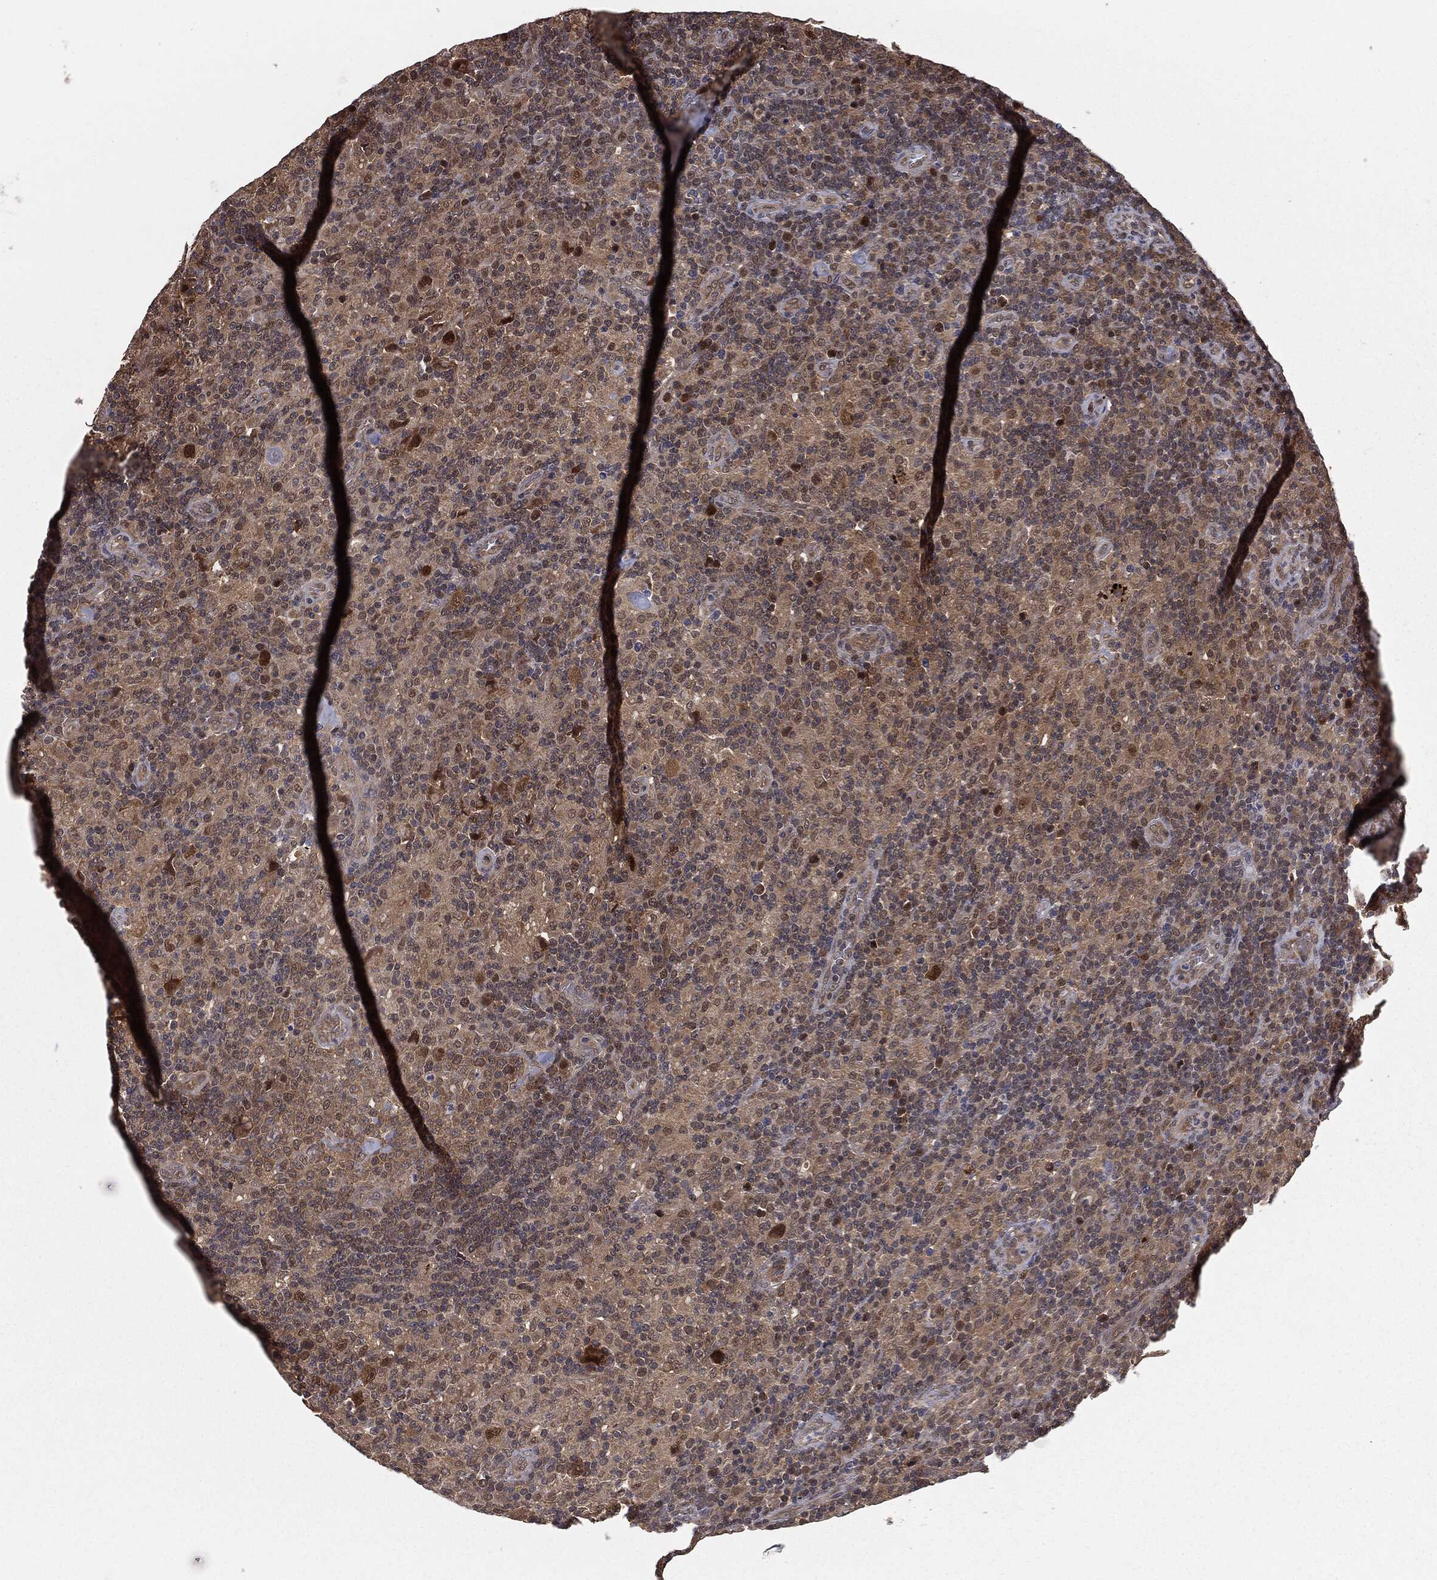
{"staining": {"intensity": "strong", "quantity": "25%-75%", "location": "cytoplasmic/membranous"}, "tissue": "lymphoma", "cell_type": "Tumor cells", "image_type": "cancer", "snomed": [{"axis": "morphology", "description": "Hodgkin's disease, NOS"}, {"axis": "topography", "description": "Lymph node"}], "caption": "IHC image of neoplastic tissue: human lymphoma stained using immunohistochemistry (IHC) shows high levels of strong protein expression localized specifically in the cytoplasmic/membranous of tumor cells, appearing as a cytoplasmic/membranous brown color.", "gene": "FBXO7", "patient": {"sex": "male", "age": 70}}